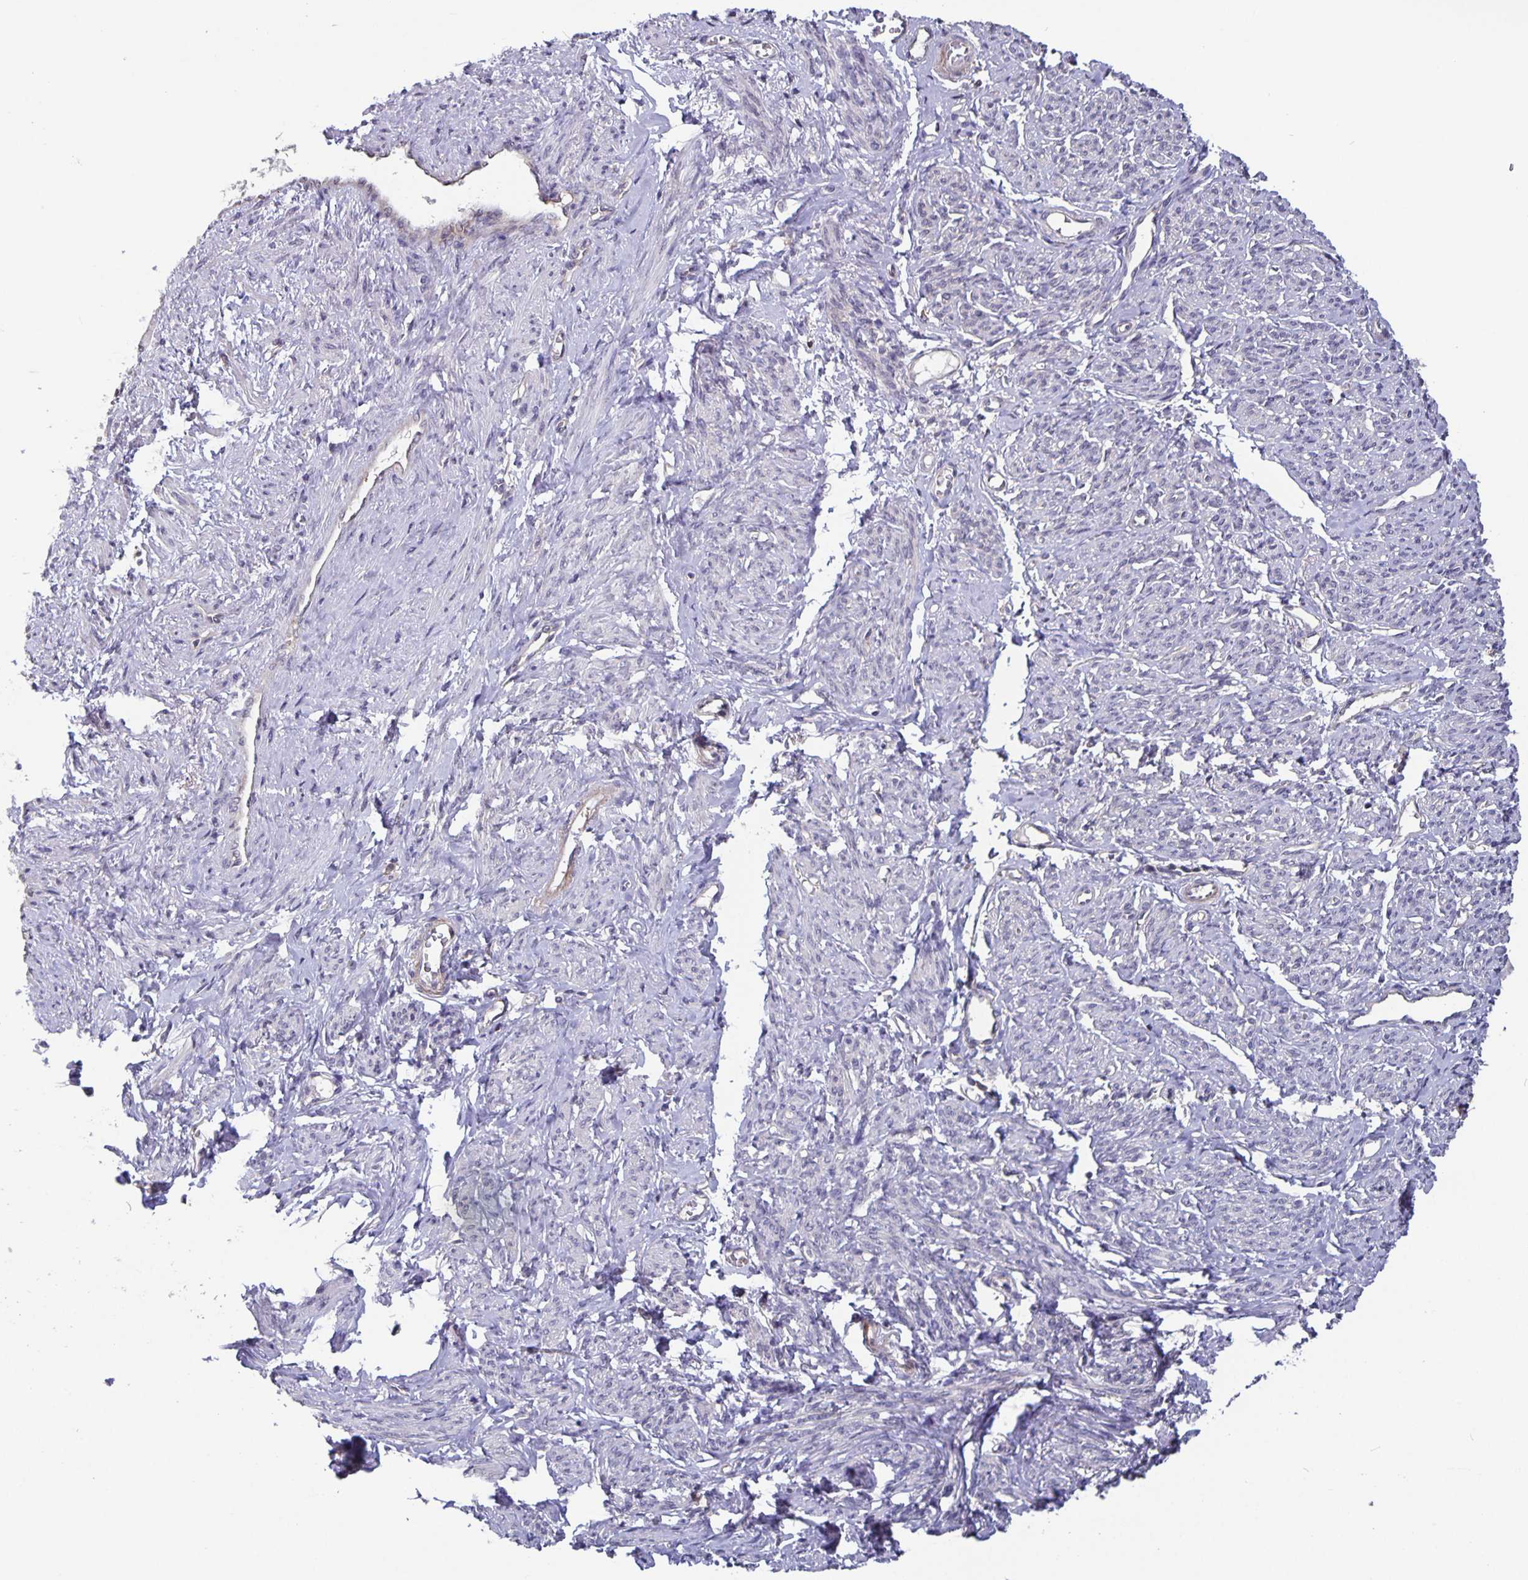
{"staining": {"intensity": "negative", "quantity": "none", "location": "none"}, "tissue": "smooth muscle", "cell_type": "Smooth muscle cells", "image_type": "normal", "snomed": [{"axis": "morphology", "description": "Normal tissue, NOS"}, {"axis": "topography", "description": "Smooth muscle"}], "caption": "High magnification brightfield microscopy of benign smooth muscle stained with DAB (brown) and counterstained with hematoxylin (blue): smooth muscle cells show no significant expression. The staining was performed using DAB (3,3'-diaminobenzidine) to visualize the protein expression in brown, while the nuclei were stained in blue with hematoxylin (Magnification: 20x).", "gene": "FEM1C", "patient": {"sex": "female", "age": 65}}